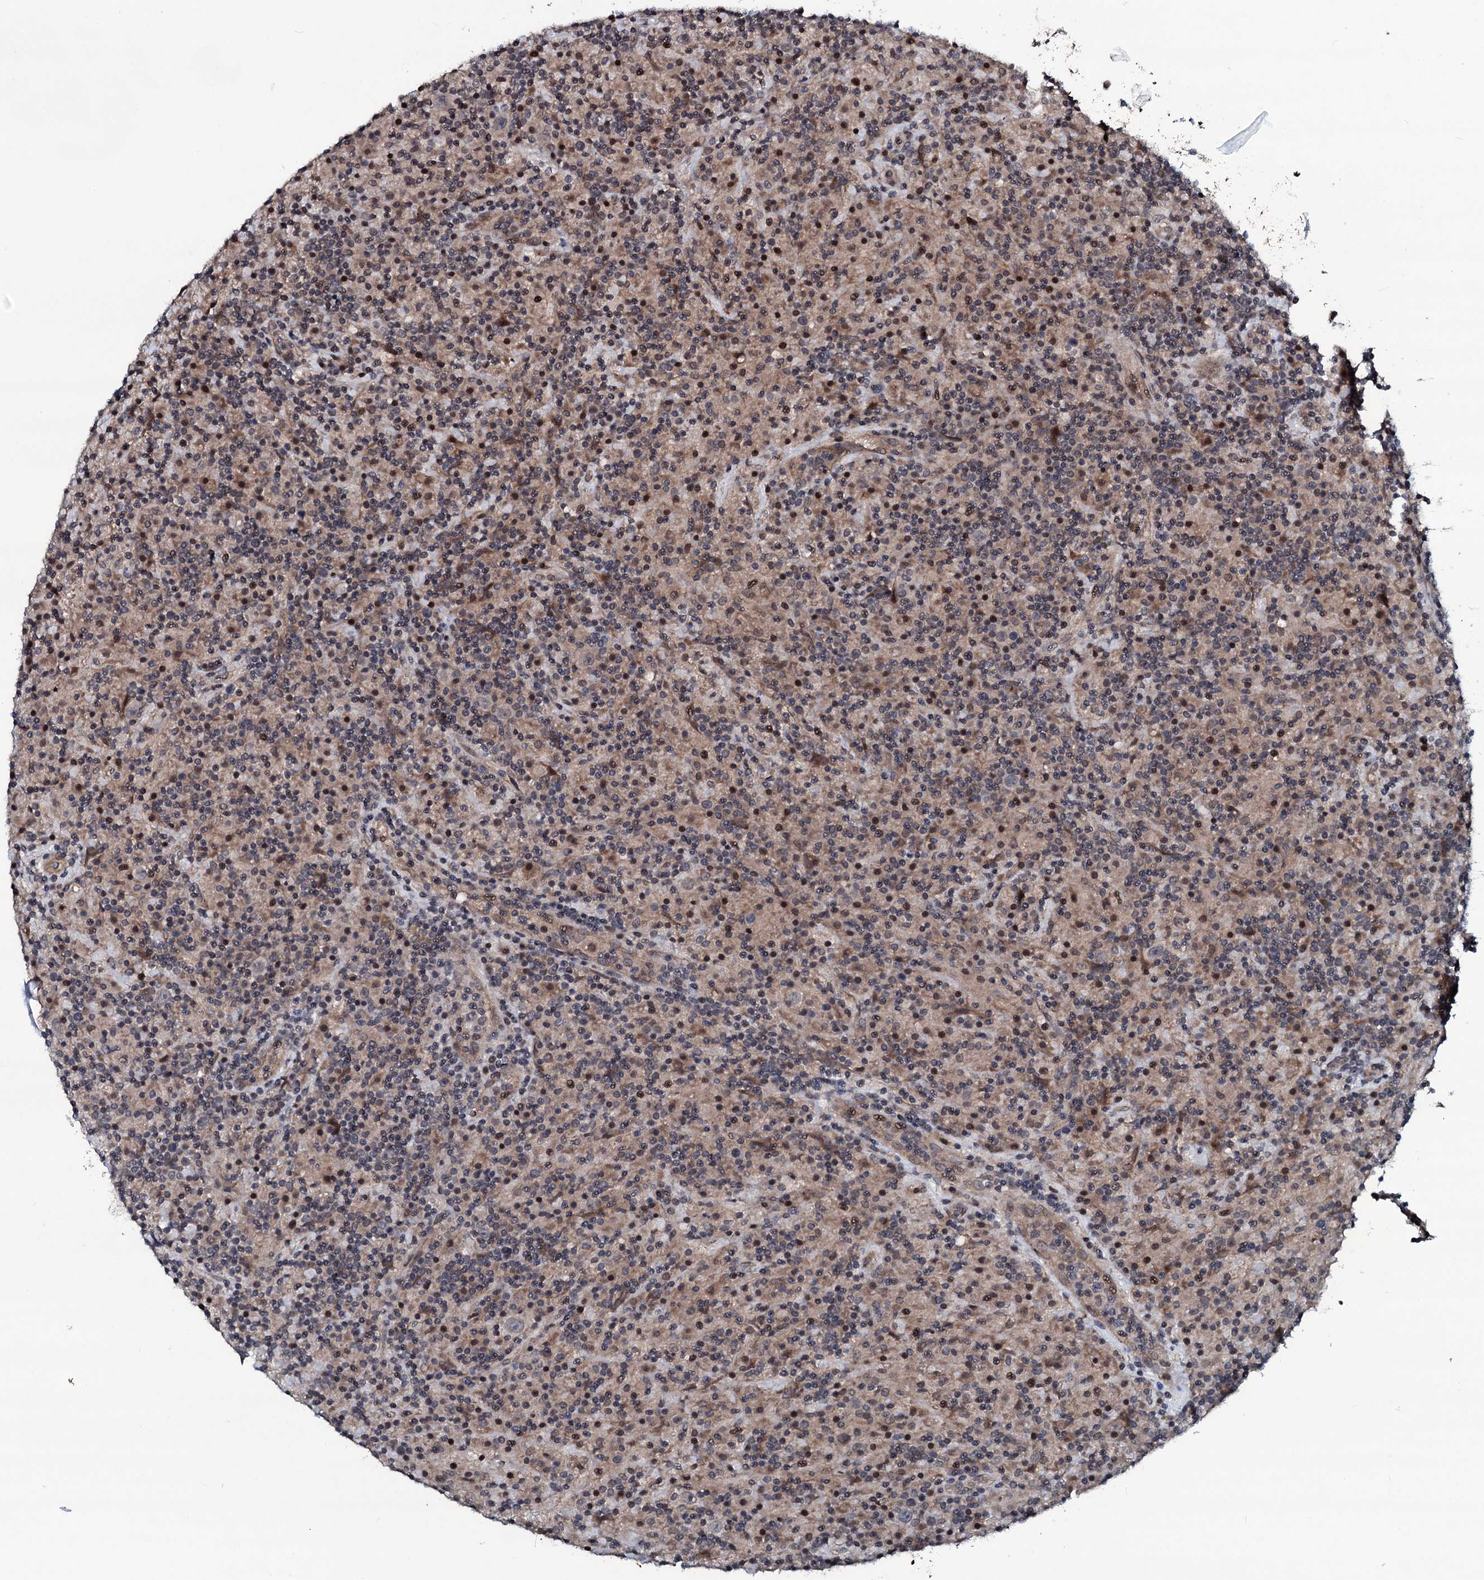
{"staining": {"intensity": "negative", "quantity": "none", "location": "none"}, "tissue": "lymphoma", "cell_type": "Tumor cells", "image_type": "cancer", "snomed": [{"axis": "morphology", "description": "Hodgkin's disease, NOS"}, {"axis": "topography", "description": "Lymph node"}], "caption": "The image displays no staining of tumor cells in lymphoma.", "gene": "OGFOD2", "patient": {"sex": "male", "age": 70}}